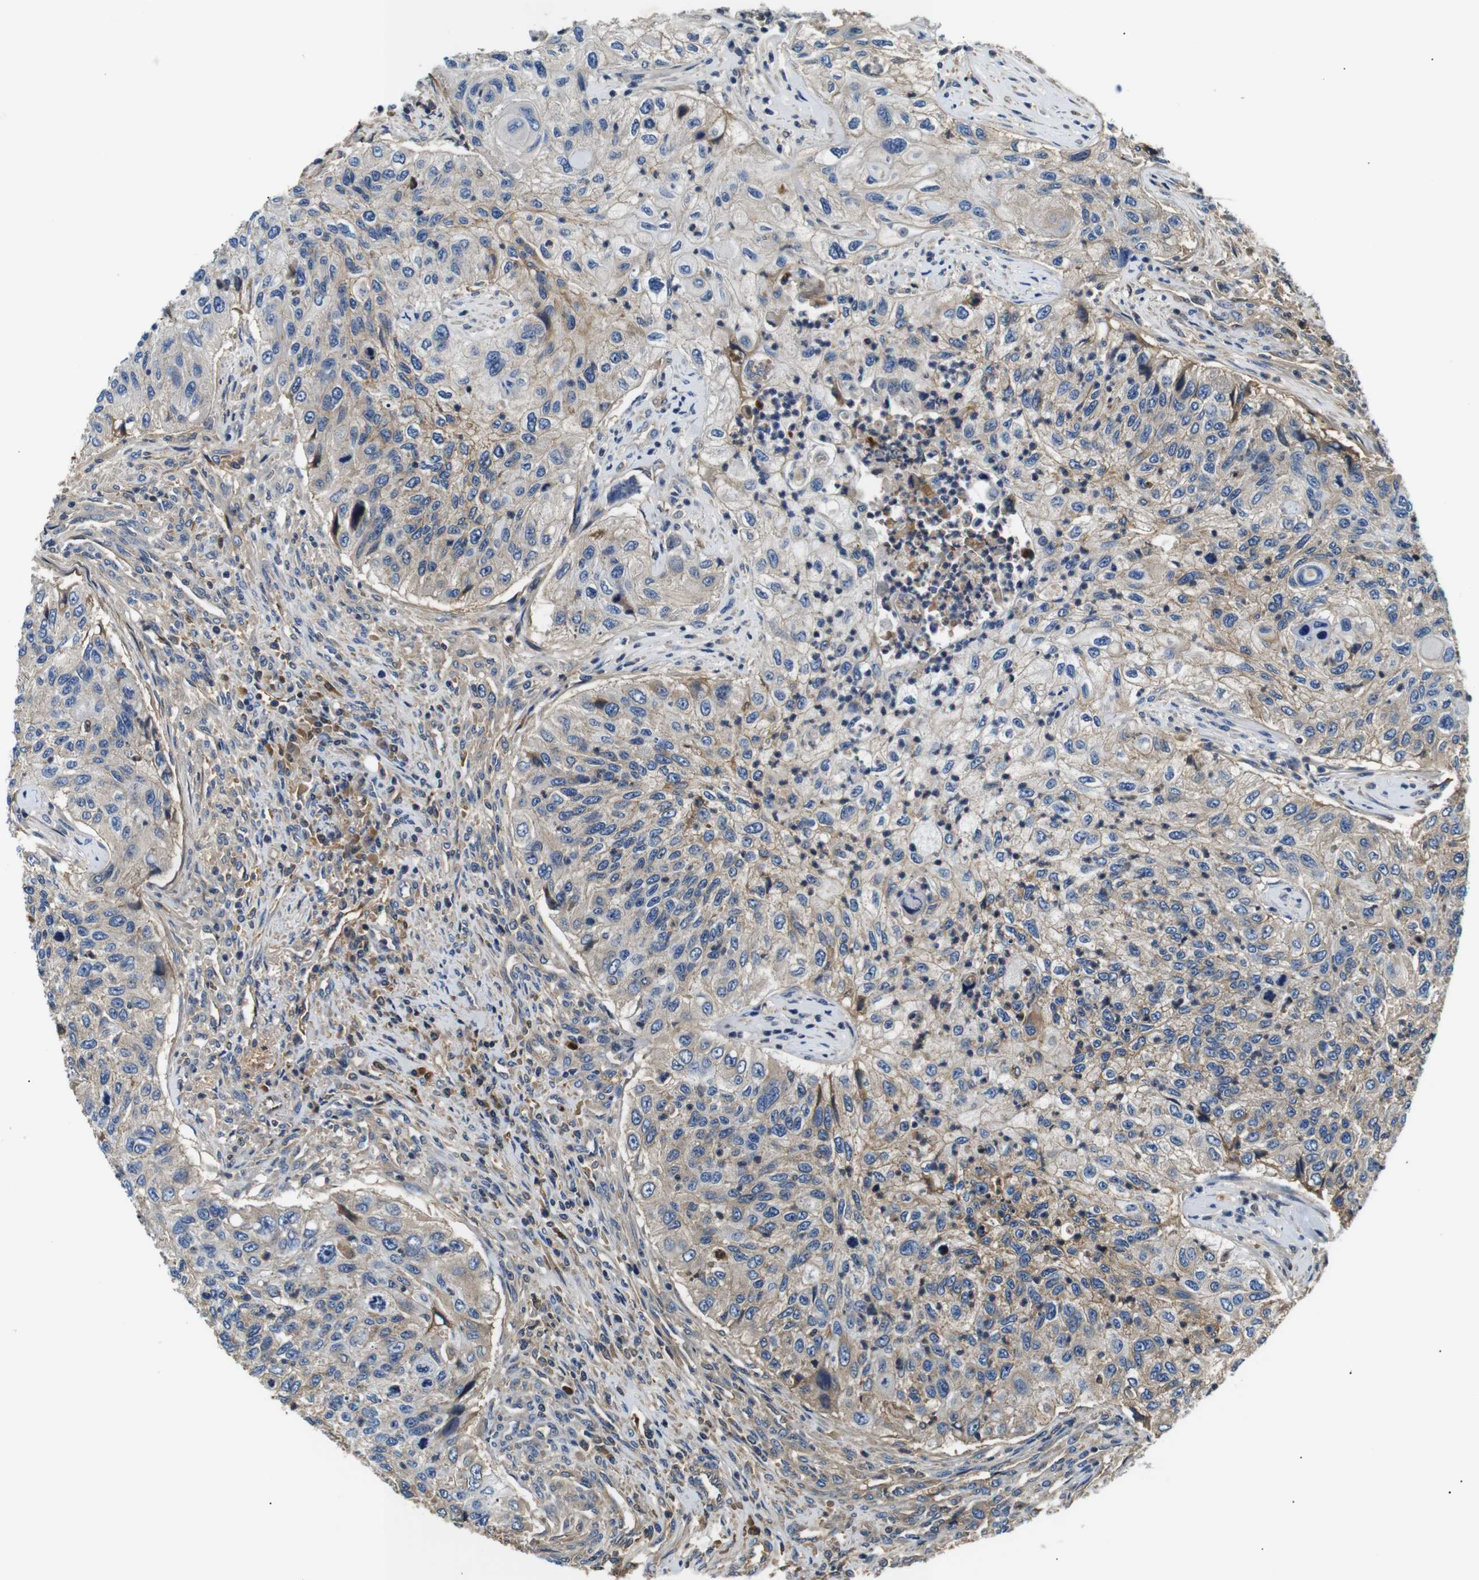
{"staining": {"intensity": "weak", "quantity": "25%-75%", "location": "cytoplasmic/membranous"}, "tissue": "urothelial cancer", "cell_type": "Tumor cells", "image_type": "cancer", "snomed": [{"axis": "morphology", "description": "Urothelial carcinoma, High grade"}, {"axis": "topography", "description": "Urinary bladder"}], "caption": "DAB immunohistochemical staining of human high-grade urothelial carcinoma shows weak cytoplasmic/membranous protein positivity in about 25%-75% of tumor cells. The staining was performed using DAB (3,3'-diaminobenzidine) to visualize the protein expression in brown, while the nuclei were stained in blue with hematoxylin (Magnification: 20x).", "gene": "LHCGR", "patient": {"sex": "female", "age": 60}}